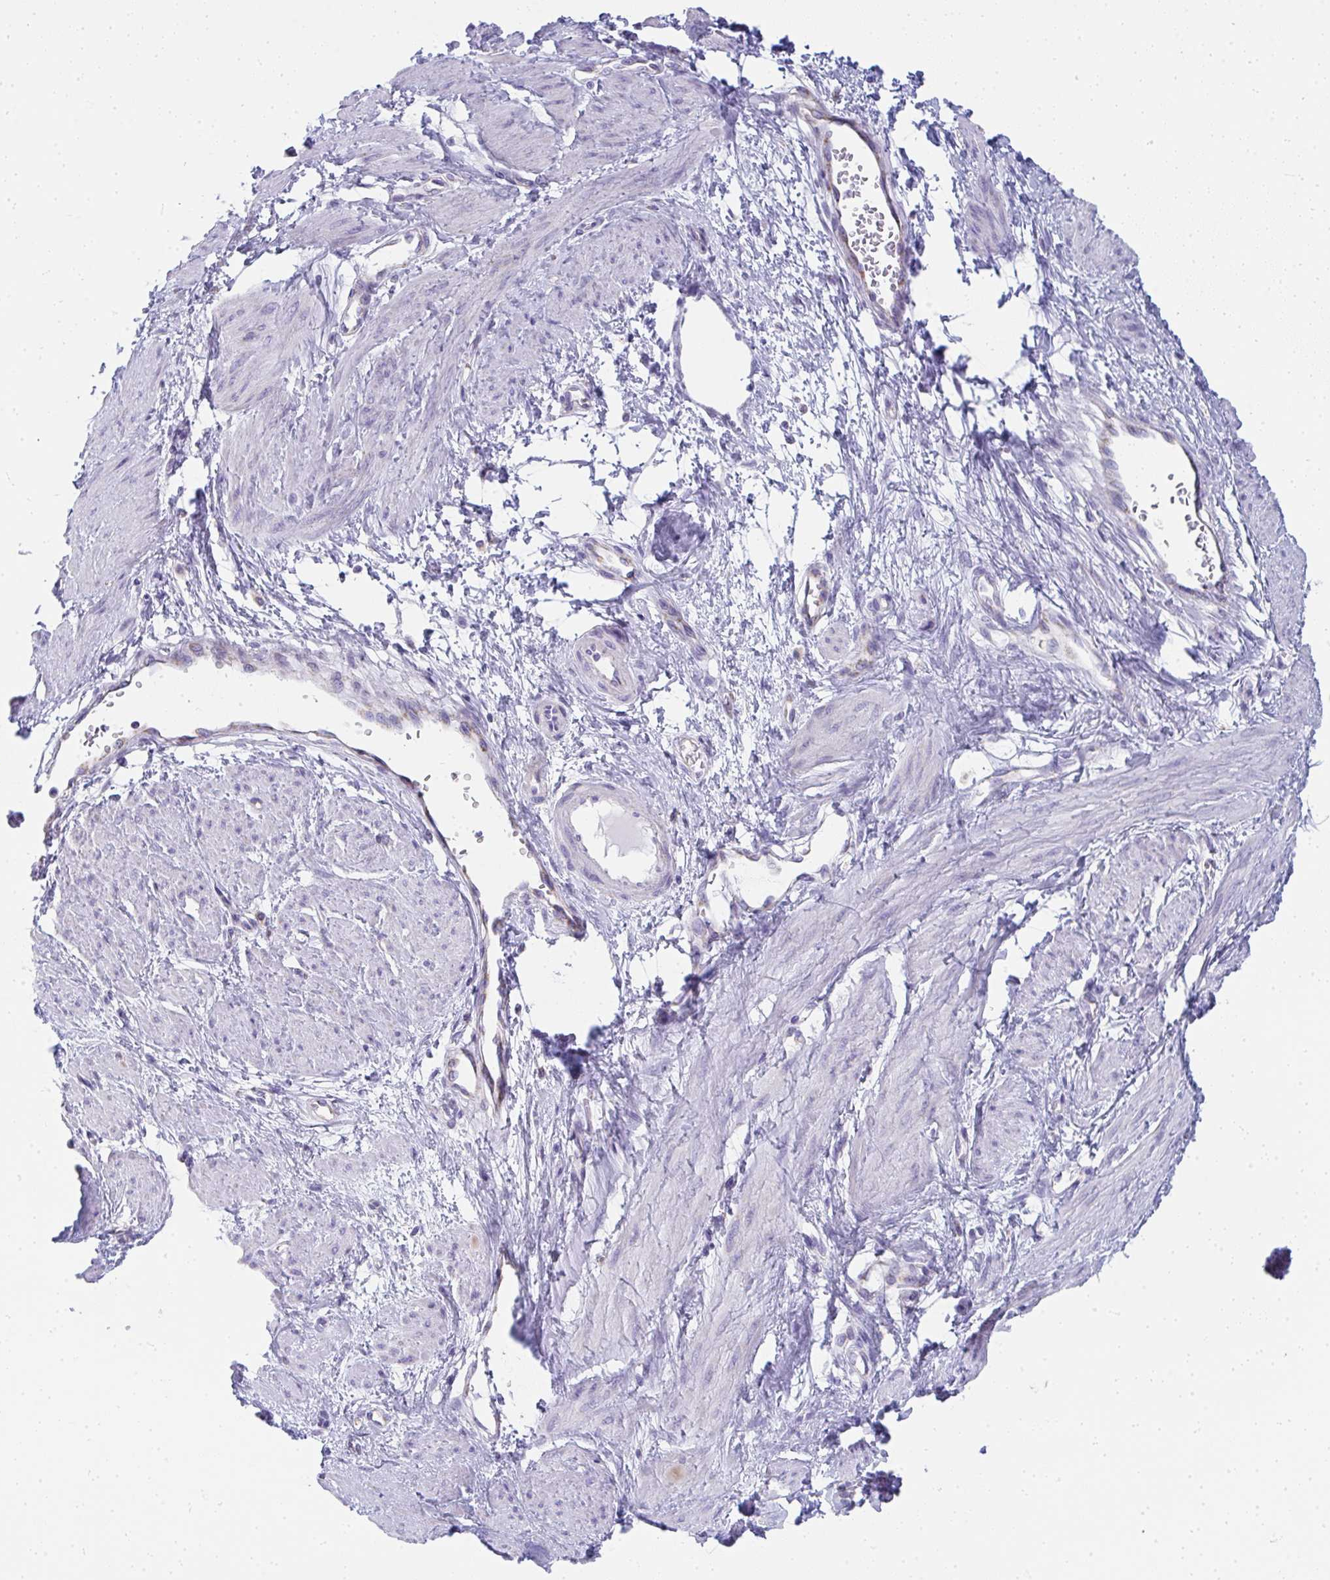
{"staining": {"intensity": "negative", "quantity": "none", "location": "none"}, "tissue": "smooth muscle", "cell_type": "Smooth muscle cells", "image_type": "normal", "snomed": [{"axis": "morphology", "description": "Normal tissue, NOS"}, {"axis": "topography", "description": "Smooth muscle"}, {"axis": "topography", "description": "Uterus"}], "caption": "An IHC micrograph of benign smooth muscle is shown. There is no staining in smooth muscle cells of smooth muscle. (DAB immunohistochemistry with hematoxylin counter stain).", "gene": "SLC6A1", "patient": {"sex": "female", "age": 39}}